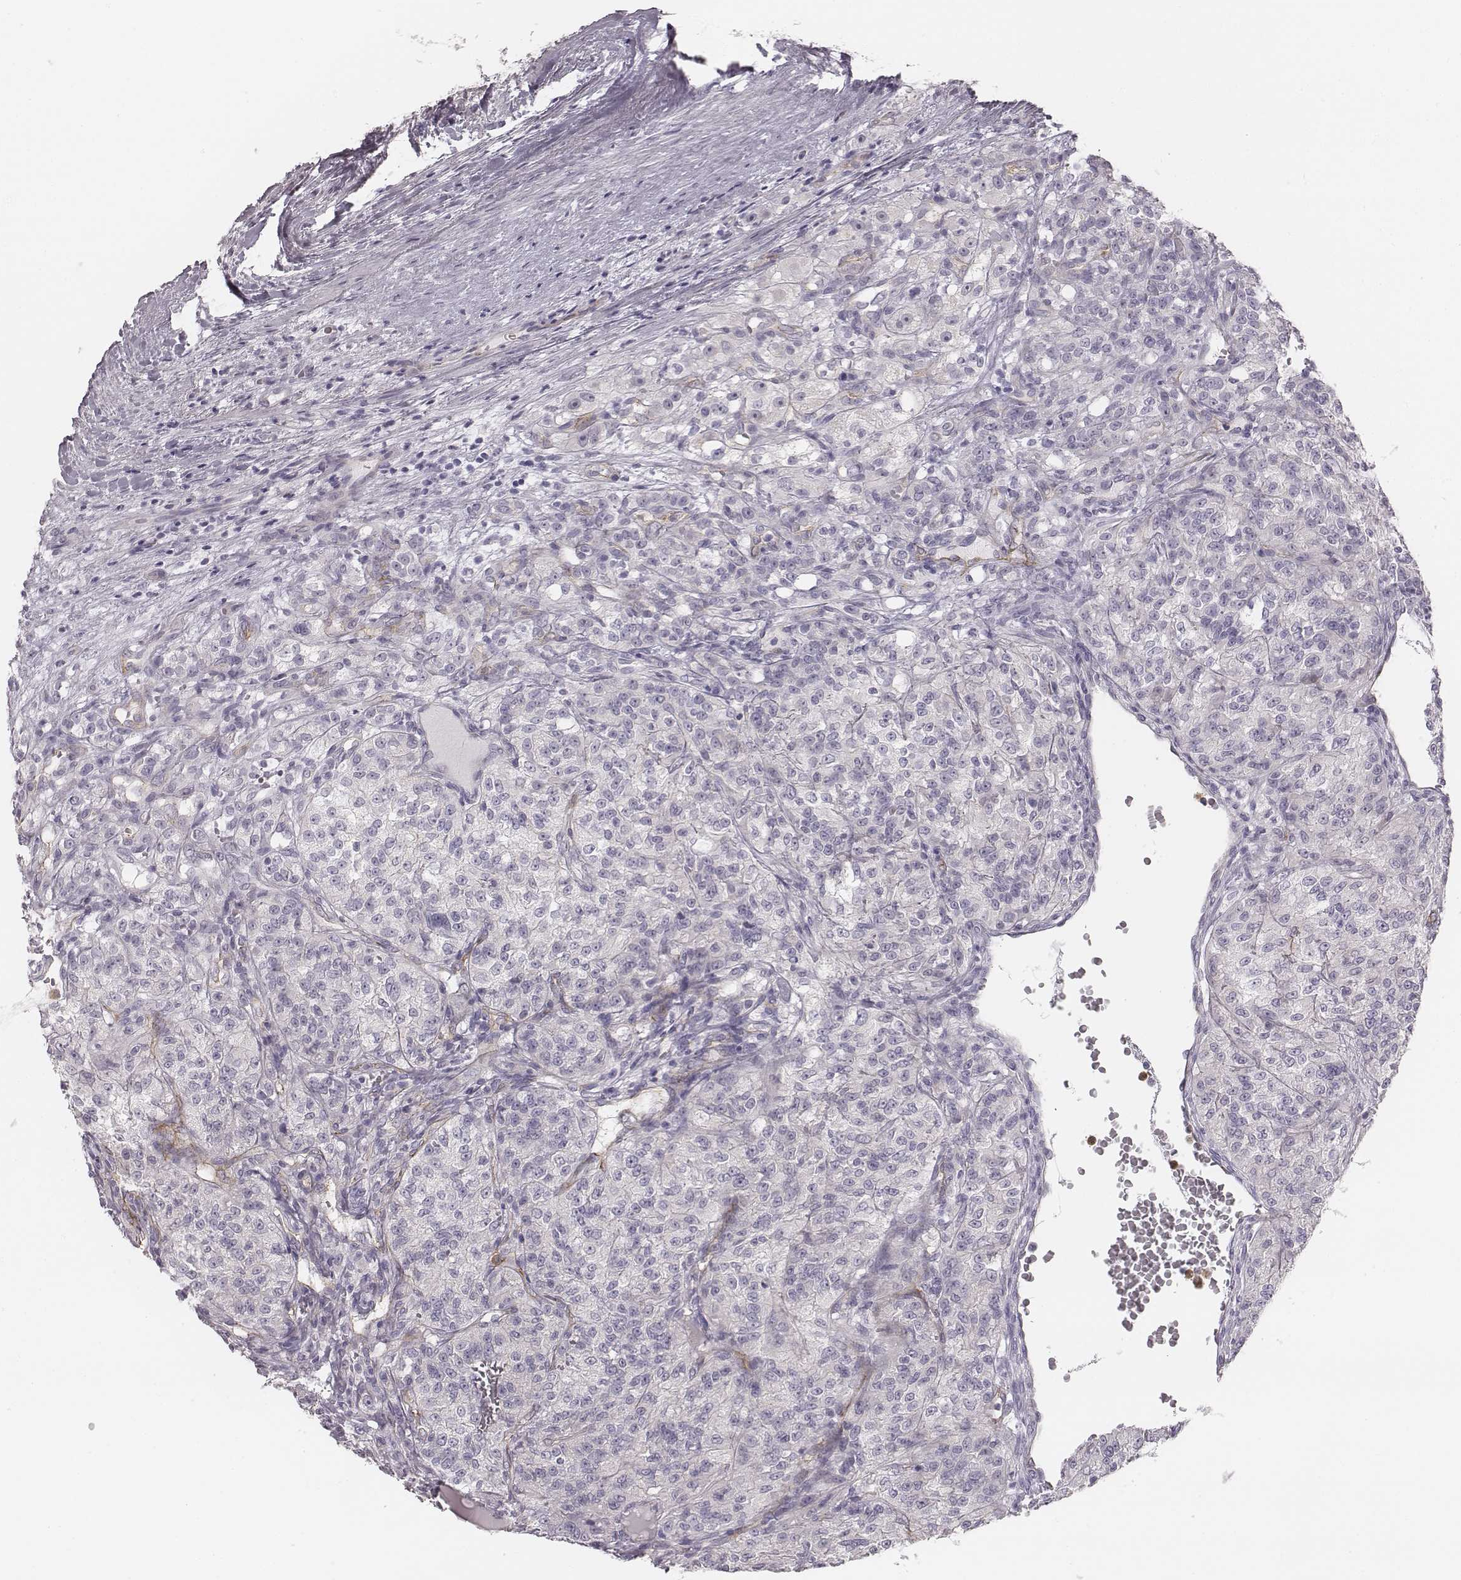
{"staining": {"intensity": "negative", "quantity": "none", "location": "none"}, "tissue": "renal cancer", "cell_type": "Tumor cells", "image_type": "cancer", "snomed": [{"axis": "morphology", "description": "Adenocarcinoma, NOS"}, {"axis": "topography", "description": "Kidney"}], "caption": "There is no significant staining in tumor cells of renal cancer (adenocarcinoma).", "gene": "KCNJ12", "patient": {"sex": "female", "age": 63}}